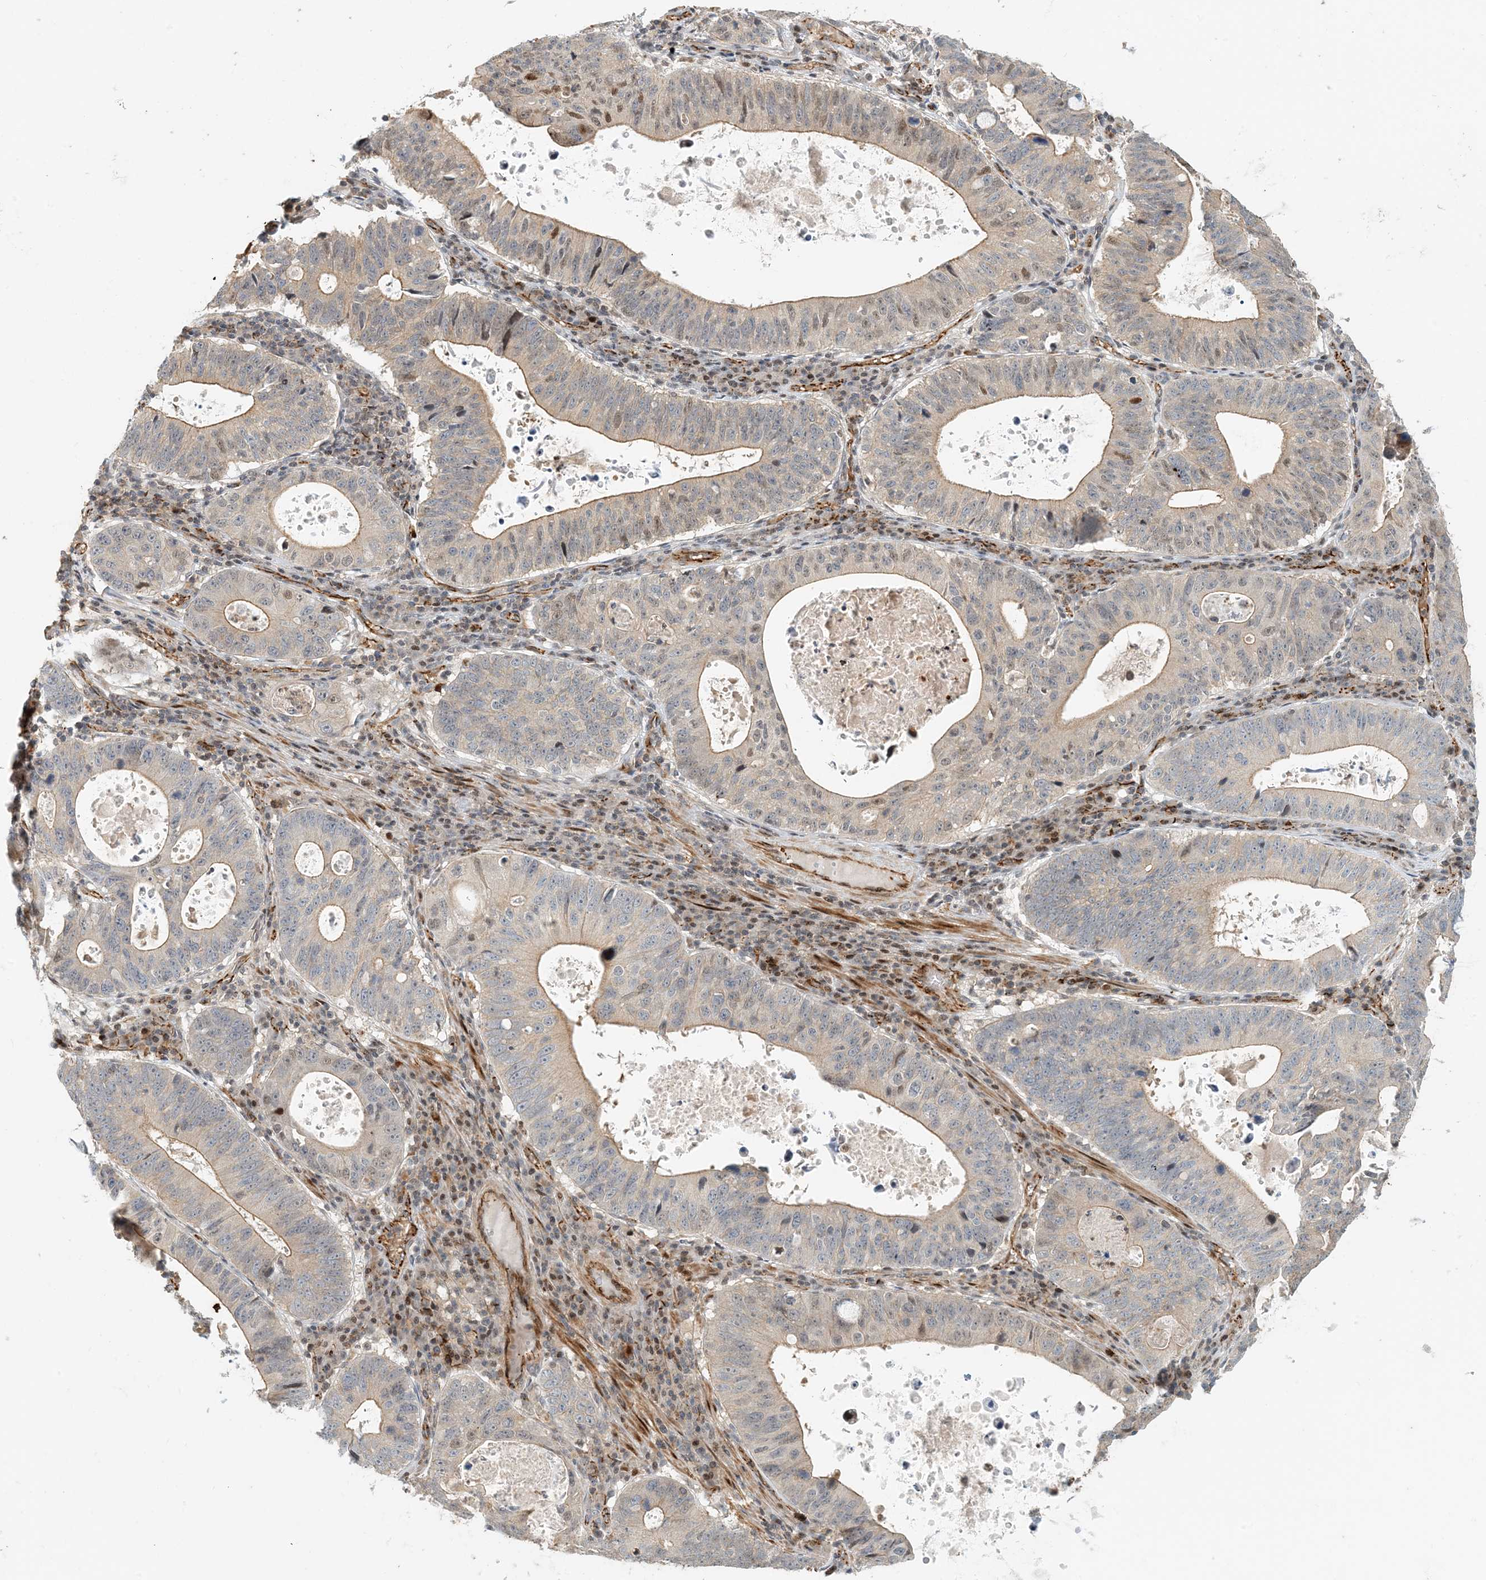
{"staining": {"intensity": "weak", "quantity": "25%-75%", "location": "cytoplasmic/membranous"}, "tissue": "stomach cancer", "cell_type": "Tumor cells", "image_type": "cancer", "snomed": [{"axis": "morphology", "description": "Adenocarcinoma, NOS"}, {"axis": "topography", "description": "Stomach"}], "caption": "Stomach adenocarcinoma stained with a protein marker reveals weak staining in tumor cells.", "gene": "MAPKBP1", "patient": {"sex": "male", "age": 59}}